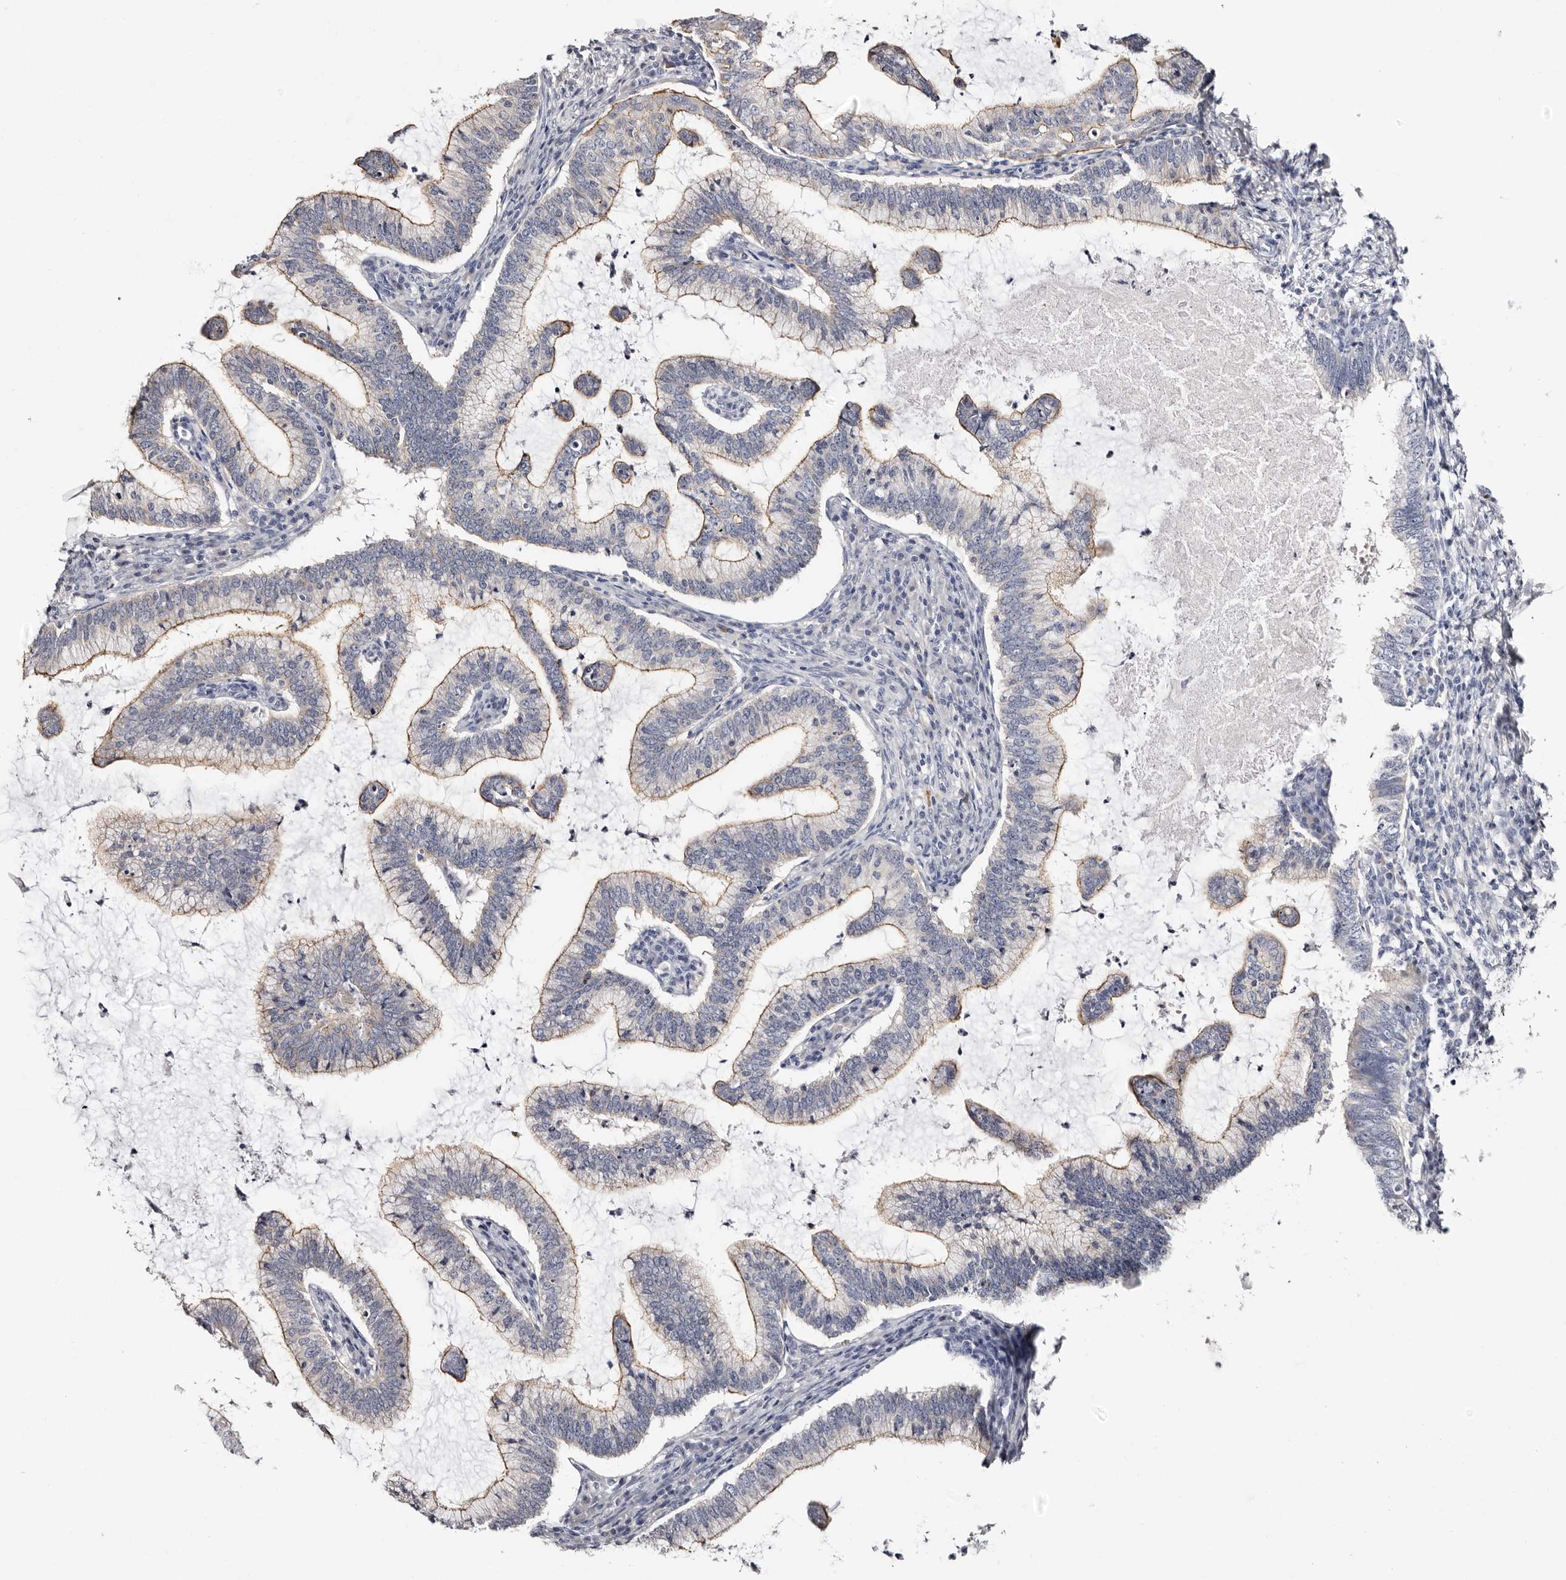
{"staining": {"intensity": "weak", "quantity": "25%-75%", "location": "cytoplasmic/membranous"}, "tissue": "cervical cancer", "cell_type": "Tumor cells", "image_type": "cancer", "snomed": [{"axis": "morphology", "description": "Adenocarcinoma, NOS"}, {"axis": "topography", "description": "Cervix"}], "caption": "Cervical cancer was stained to show a protein in brown. There is low levels of weak cytoplasmic/membranous positivity in about 25%-75% of tumor cells.", "gene": "ROM1", "patient": {"sex": "female", "age": 36}}